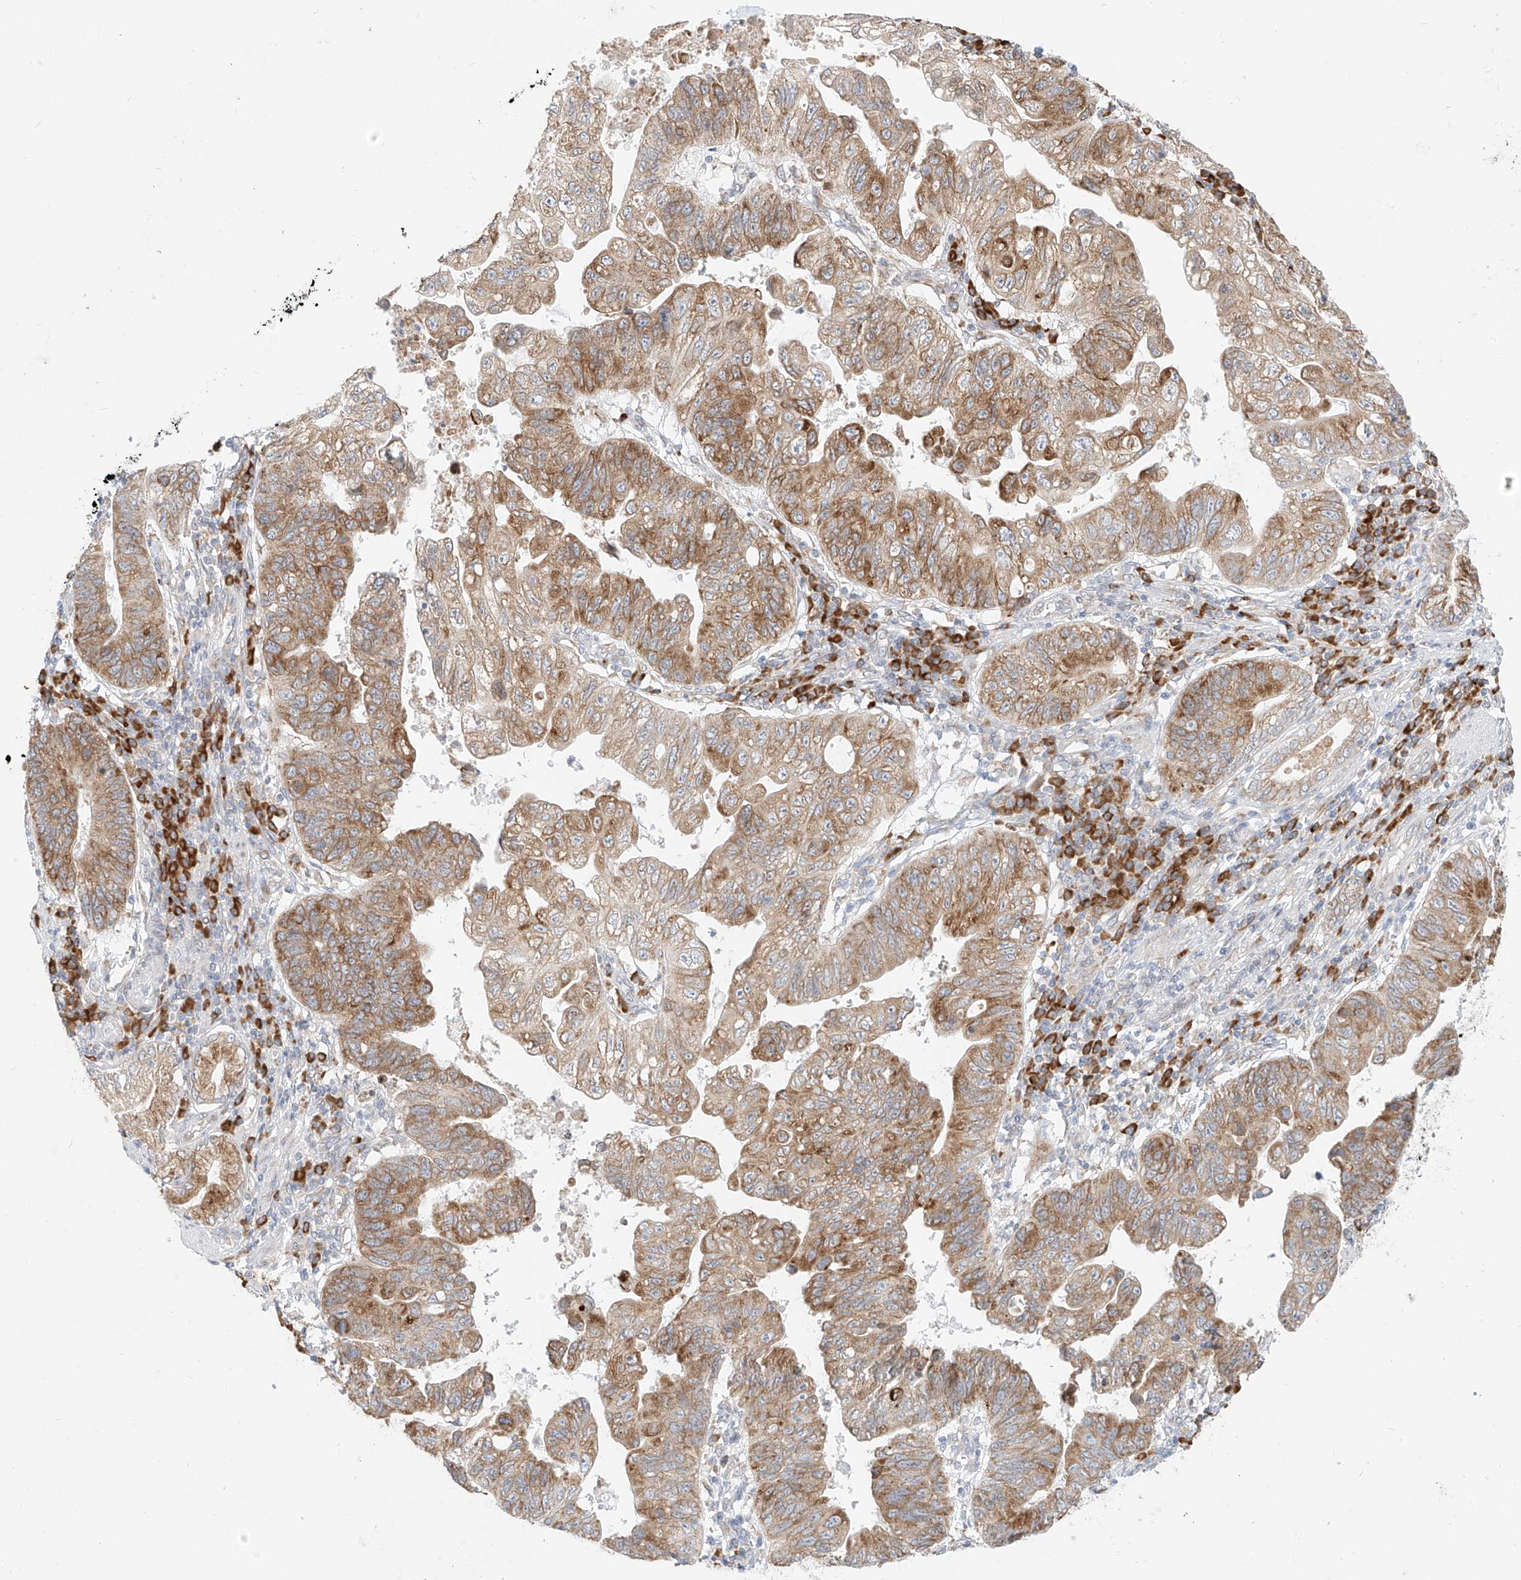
{"staining": {"intensity": "moderate", "quantity": "25%-75%", "location": "cytoplasmic/membranous"}, "tissue": "stomach cancer", "cell_type": "Tumor cells", "image_type": "cancer", "snomed": [{"axis": "morphology", "description": "Adenocarcinoma, NOS"}, {"axis": "topography", "description": "Stomach"}], "caption": "Immunohistochemistry (IHC) staining of adenocarcinoma (stomach), which exhibits medium levels of moderate cytoplasmic/membranous positivity in about 25%-75% of tumor cells indicating moderate cytoplasmic/membranous protein positivity. The staining was performed using DAB (3,3'-diaminobenzidine) (brown) for protein detection and nuclei were counterstained in hematoxylin (blue).", "gene": "STT3A", "patient": {"sex": "male", "age": 59}}